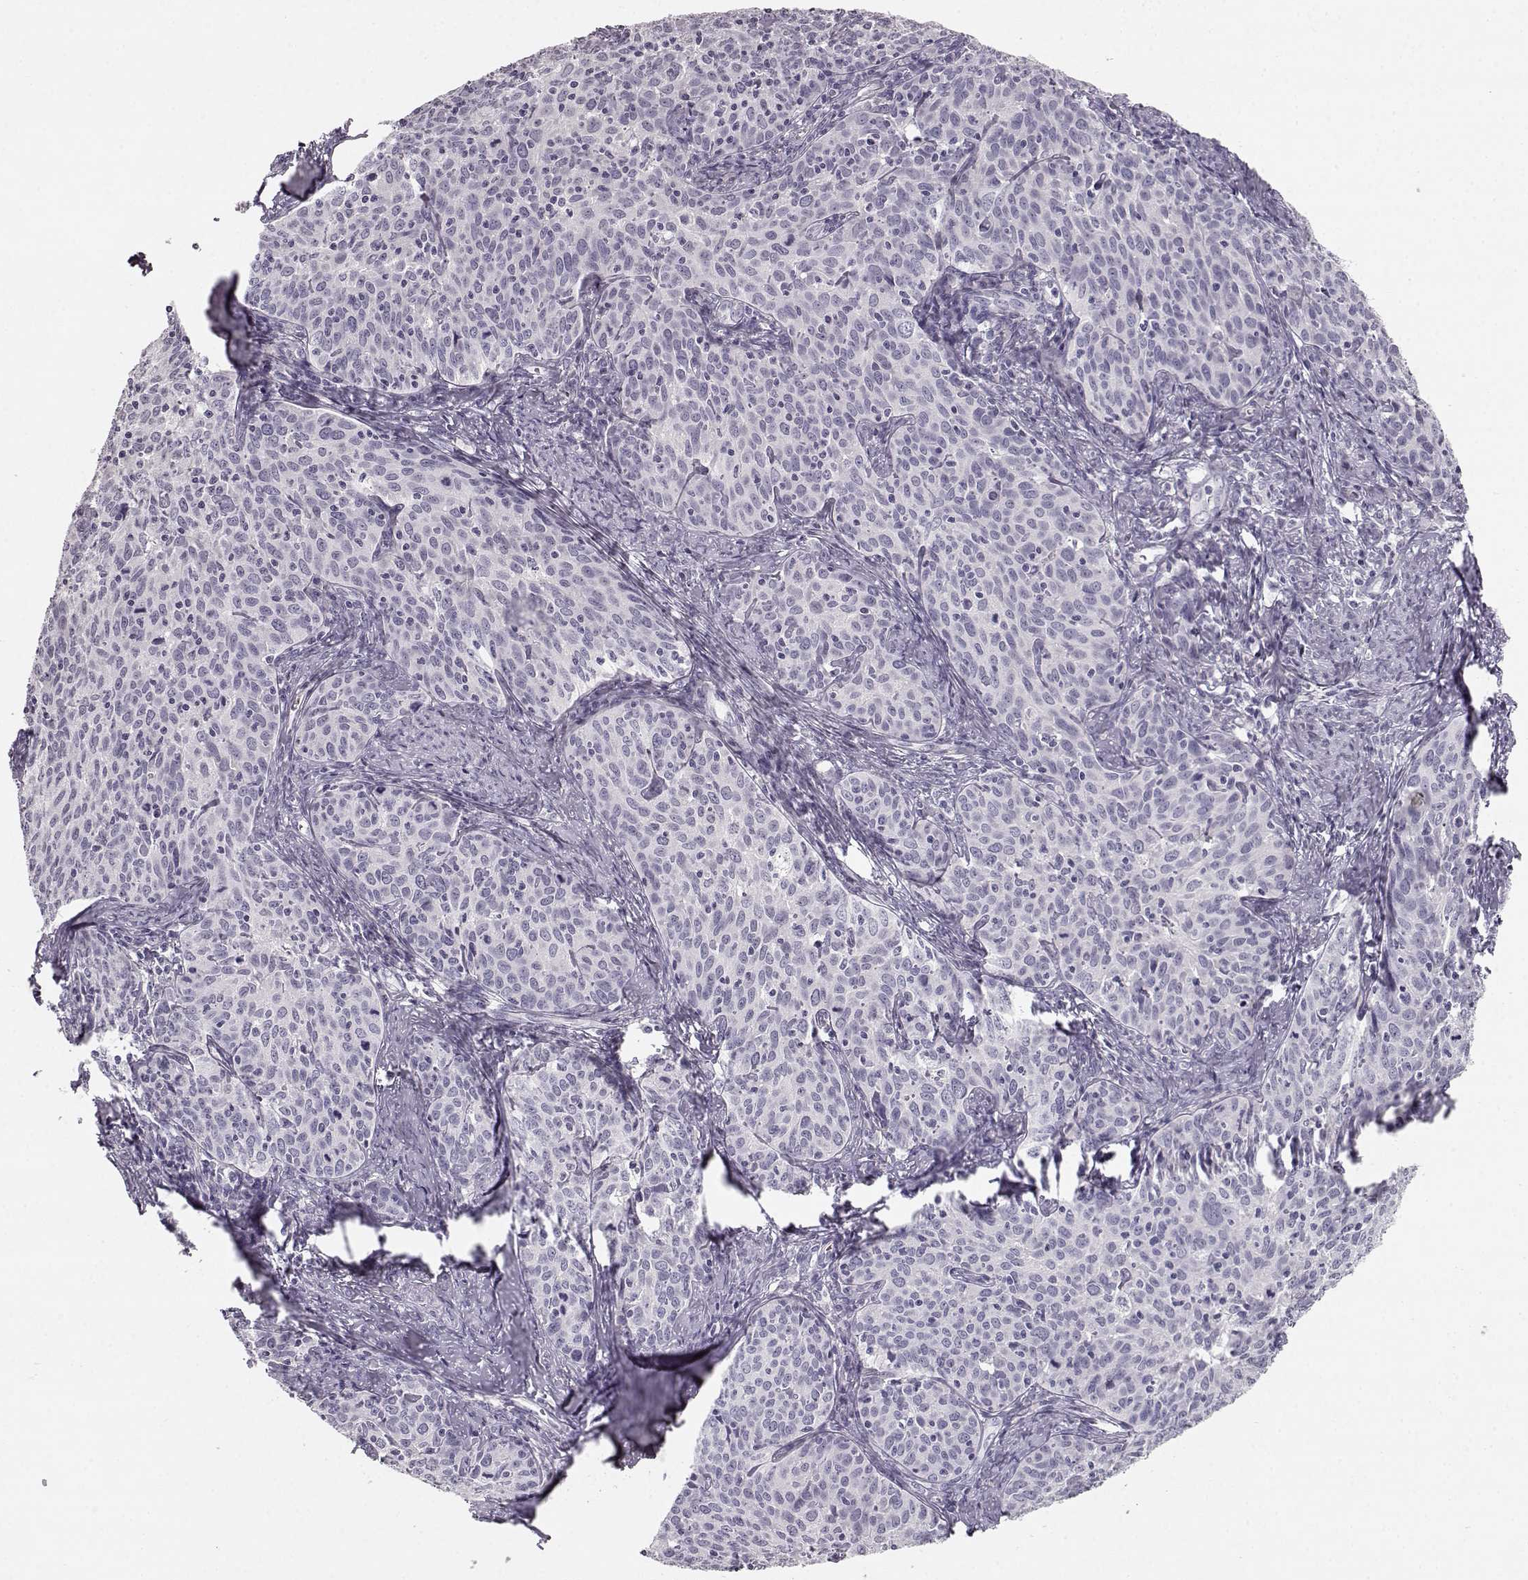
{"staining": {"intensity": "negative", "quantity": "none", "location": "none"}, "tissue": "cervical cancer", "cell_type": "Tumor cells", "image_type": "cancer", "snomed": [{"axis": "morphology", "description": "Squamous cell carcinoma, NOS"}, {"axis": "topography", "description": "Cervix"}], "caption": "The histopathology image shows no significant positivity in tumor cells of cervical cancer (squamous cell carcinoma).", "gene": "KIAA0319", "patient": {"sex": "female", "age": 62}}